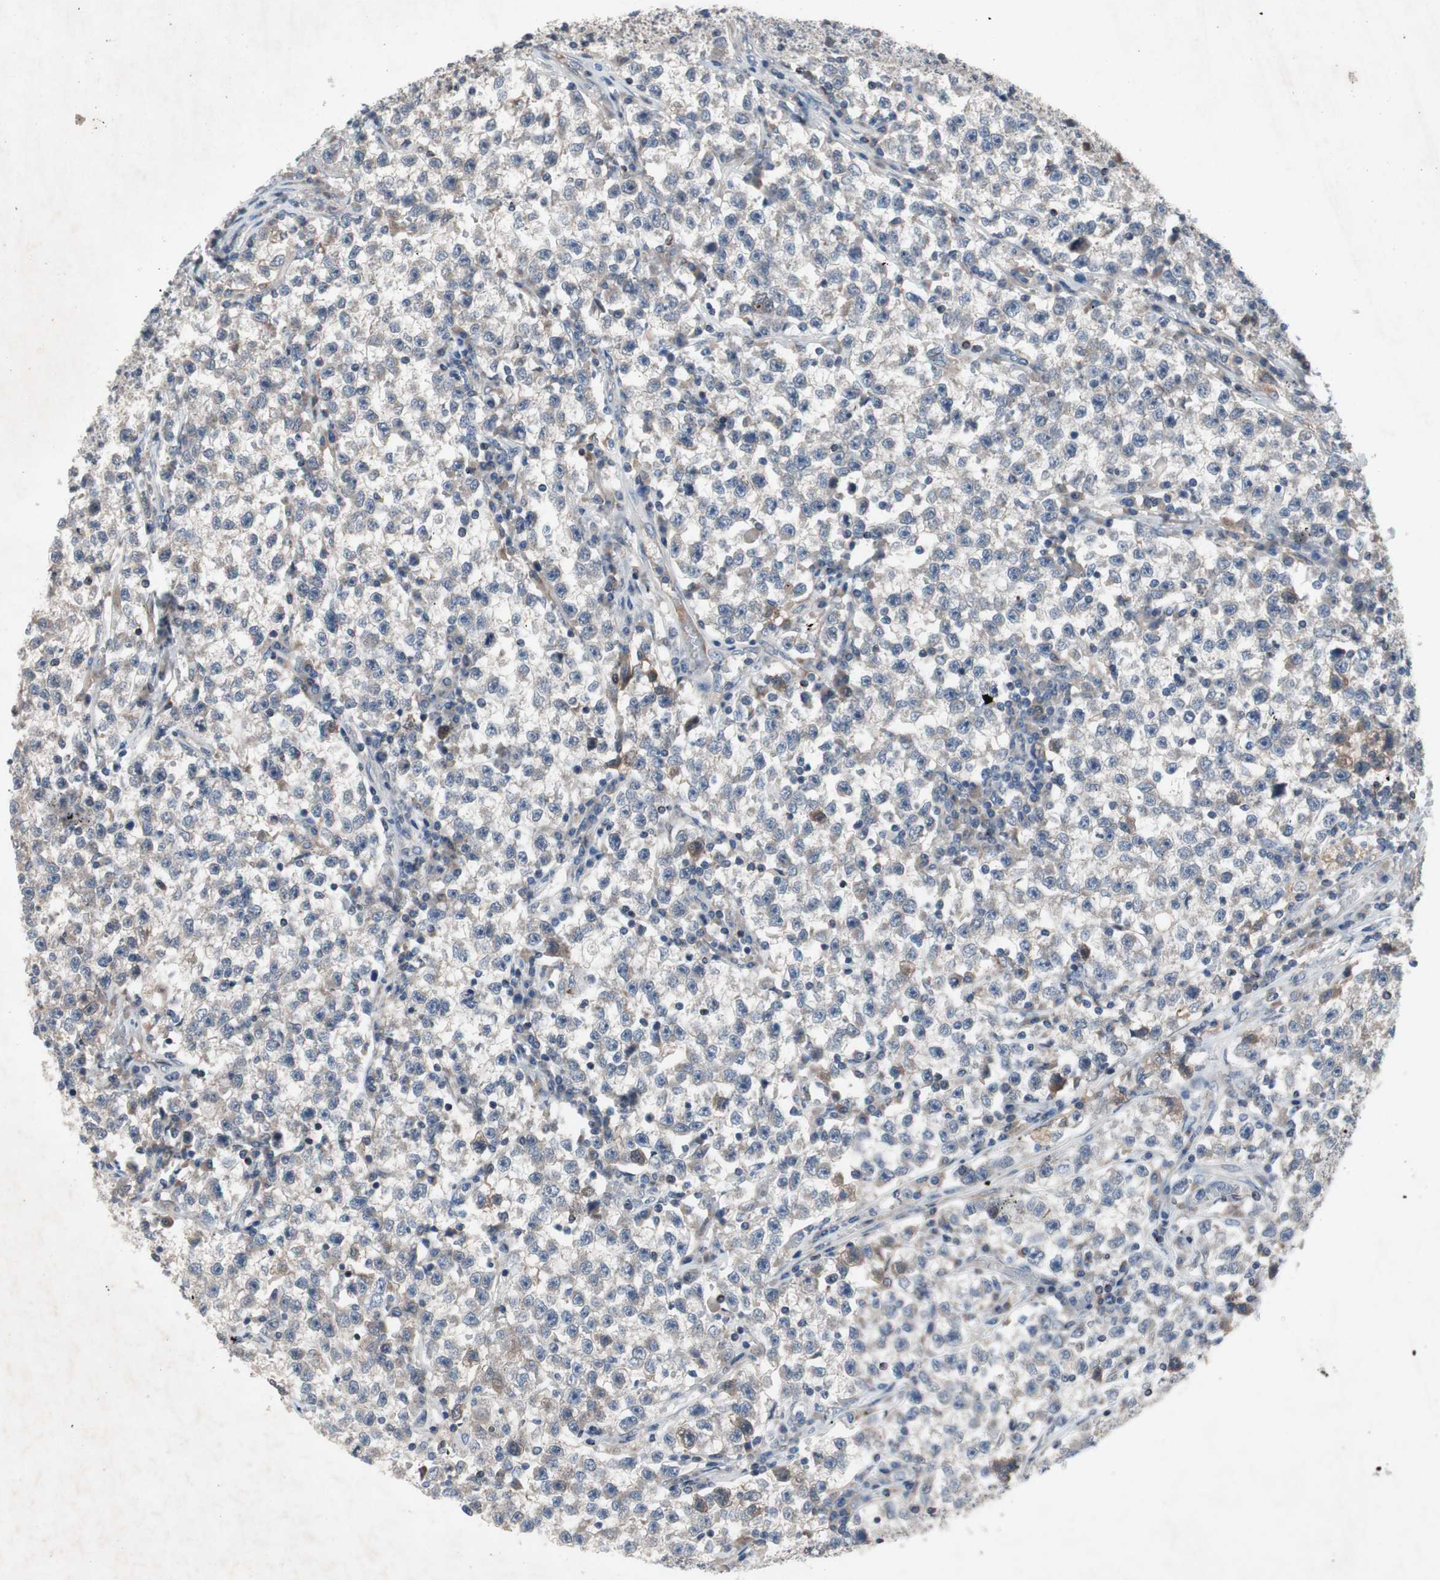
{"staining": {"intensity": "weak", "quantity": "<25%", "location": "cytoplasmic/membranous"}, "tissue": "testis cancer", "cell_type": "Tumor cells", "image_type": "cancer", "snomed": [{"axis": "morphology", "description": "Seminoma, NOS"}, {"axis": "topography", "description": "Testis"}], "caption": "The micrograph demonstrates no significant positivity in tumor cells of seminoma (testis).", "gene": "MUTYH", "patient": {"sex": "male", "age": 22}}